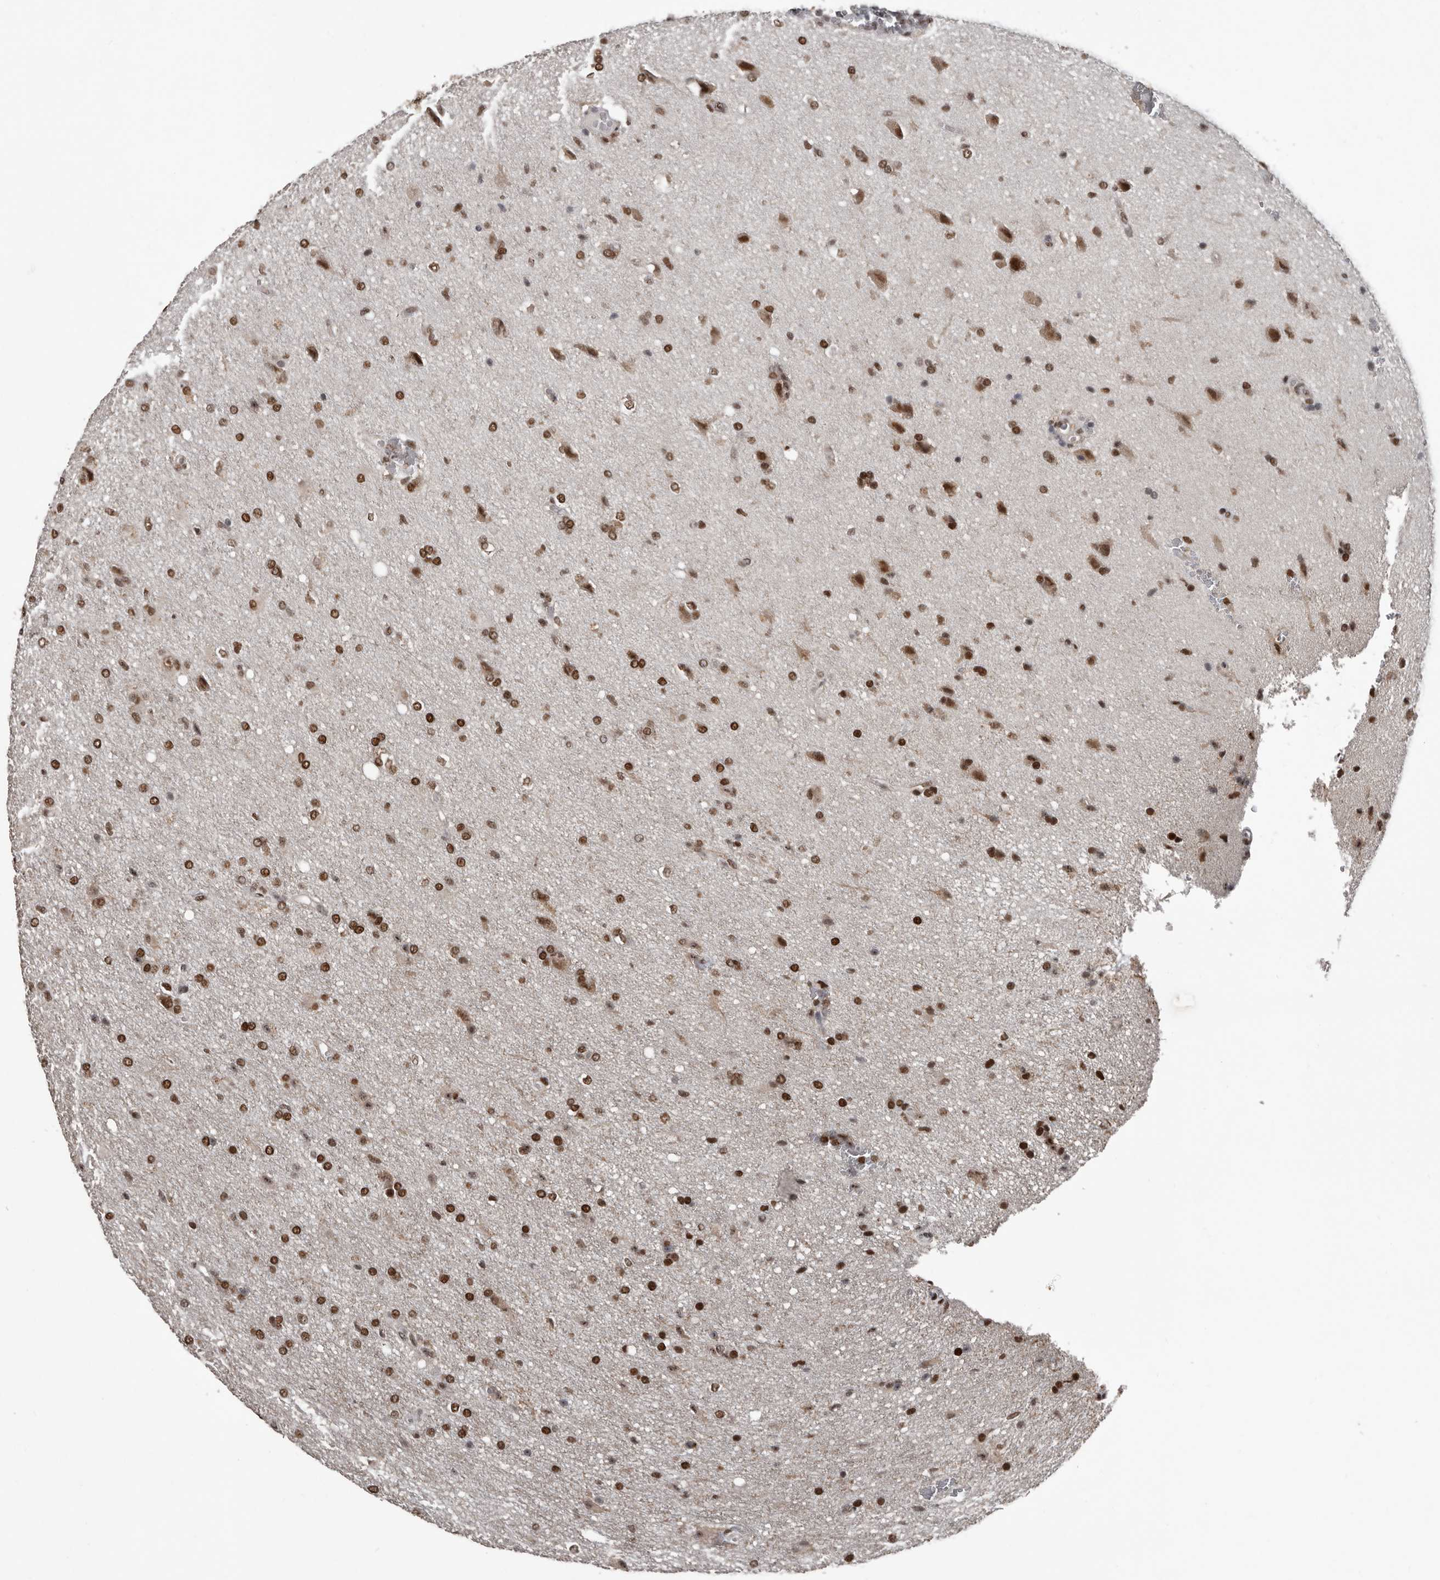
{"staining": {"intensity": "strong", "quantity": ">75%", "location": "nuclear"}, "tissue": "glioma", "cell_type": "Tumor cells", "image_type": "cancer", "snomed": [{"axis": "morphology", "description": "Glioma, malignant, High grade"}, {"axis": "topography", "description": "Brain"}], "caption": "Strong nuclear staining for a protein is appreciated in approximately >75% of tumor cells of malignant glioma (high-grade) using immunohistochemistry (IHC).", "gene": "CHD1L", "patient": {"sex": "female", "age": 57}}